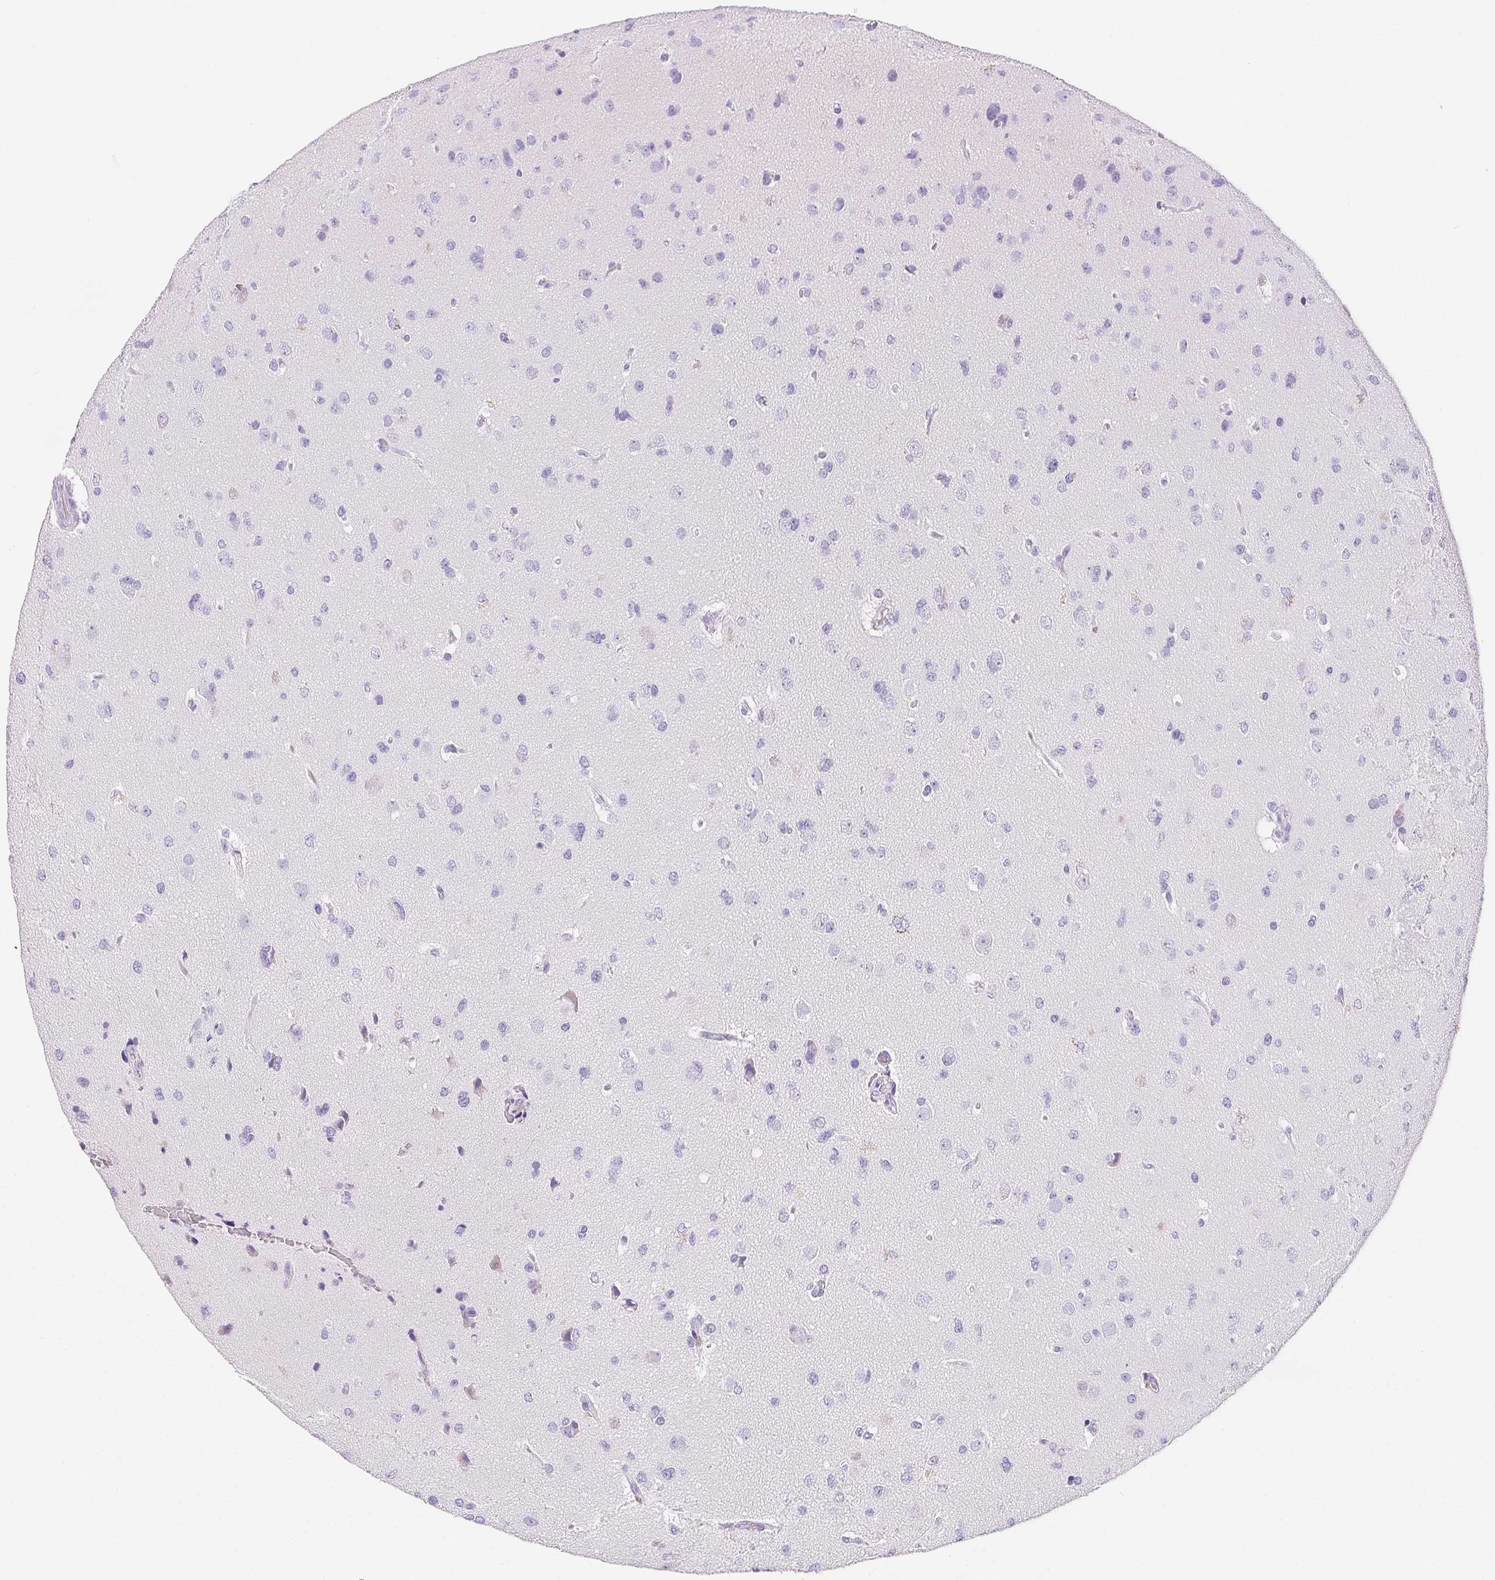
{"staining": {"intensity": "negative", "quantity": "none", "location": "none"}, "tissue": "glioma", "cell_type": "Tumor cells", "image_type": "cancer", "snomed": [{"axis": "morphology", "description": "Glioma, malignant, Low grade"}, {"axis": "topography", "description": "Brain"}], "caption": "Immunohistochemistry (IHC) of glioma shows no positivity in tumor cells. (Brightfield microscopy of DAB IHC at high magnification).", "gene": "VTN", "patient": {"sex": "female", "age": 55}}